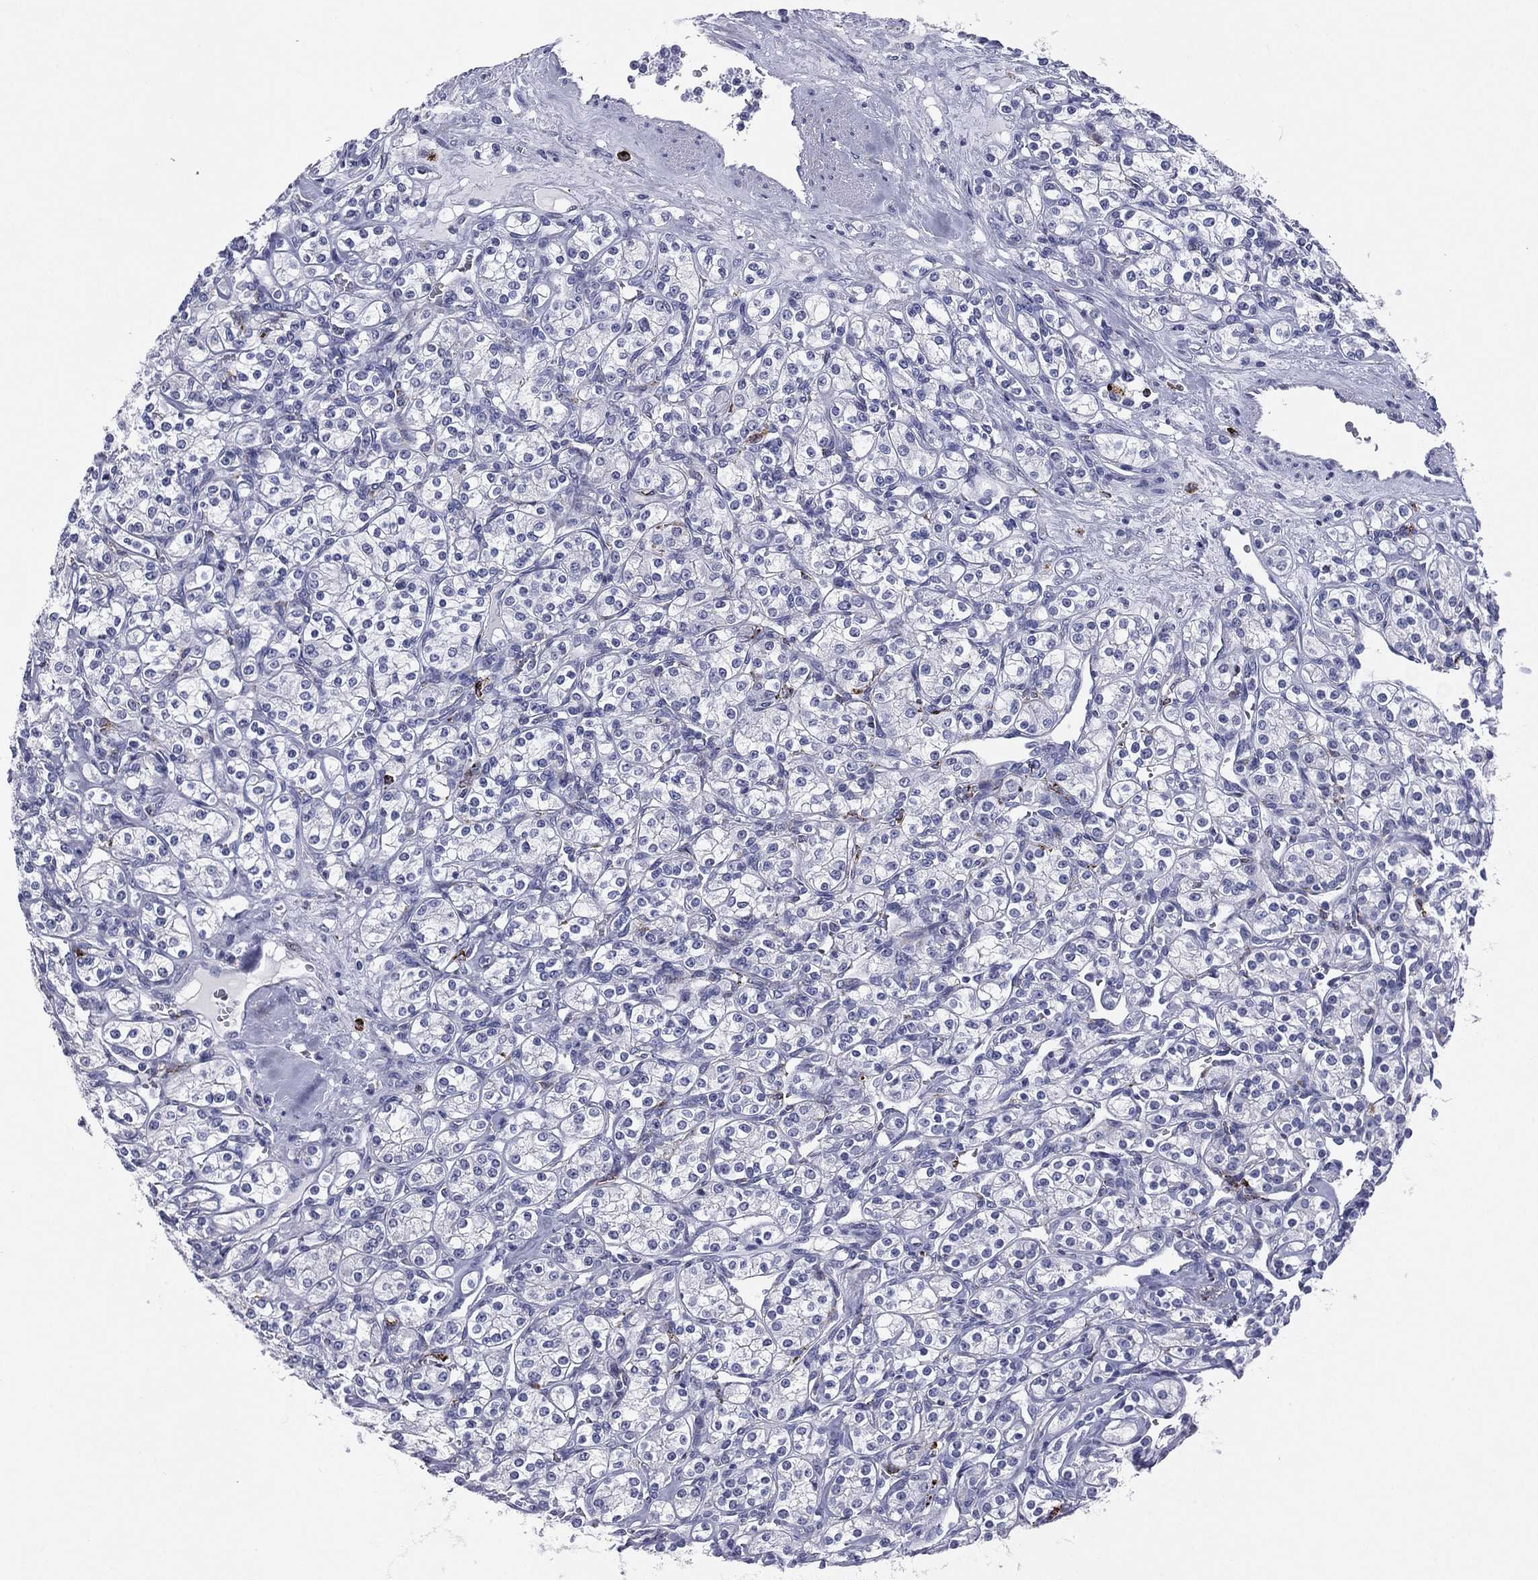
{"staining": {"intensity": "negative", "quantity": "none", "location": "none"}, "tissue": "renal cancer", "cell_type": "Tumor cells", "image_type": "cancer", "snomed": [{"axis": "morphology", "description": "Adenocarcinoma, NOS"}, {"axis": "topography", "description": "Kidney"}], "caption": "There is no significant positivity in tumor cells of adenocarcinoma (renal).", "gene": "HLA-DOA", "patient": {"sex": "male", "age": 77}}